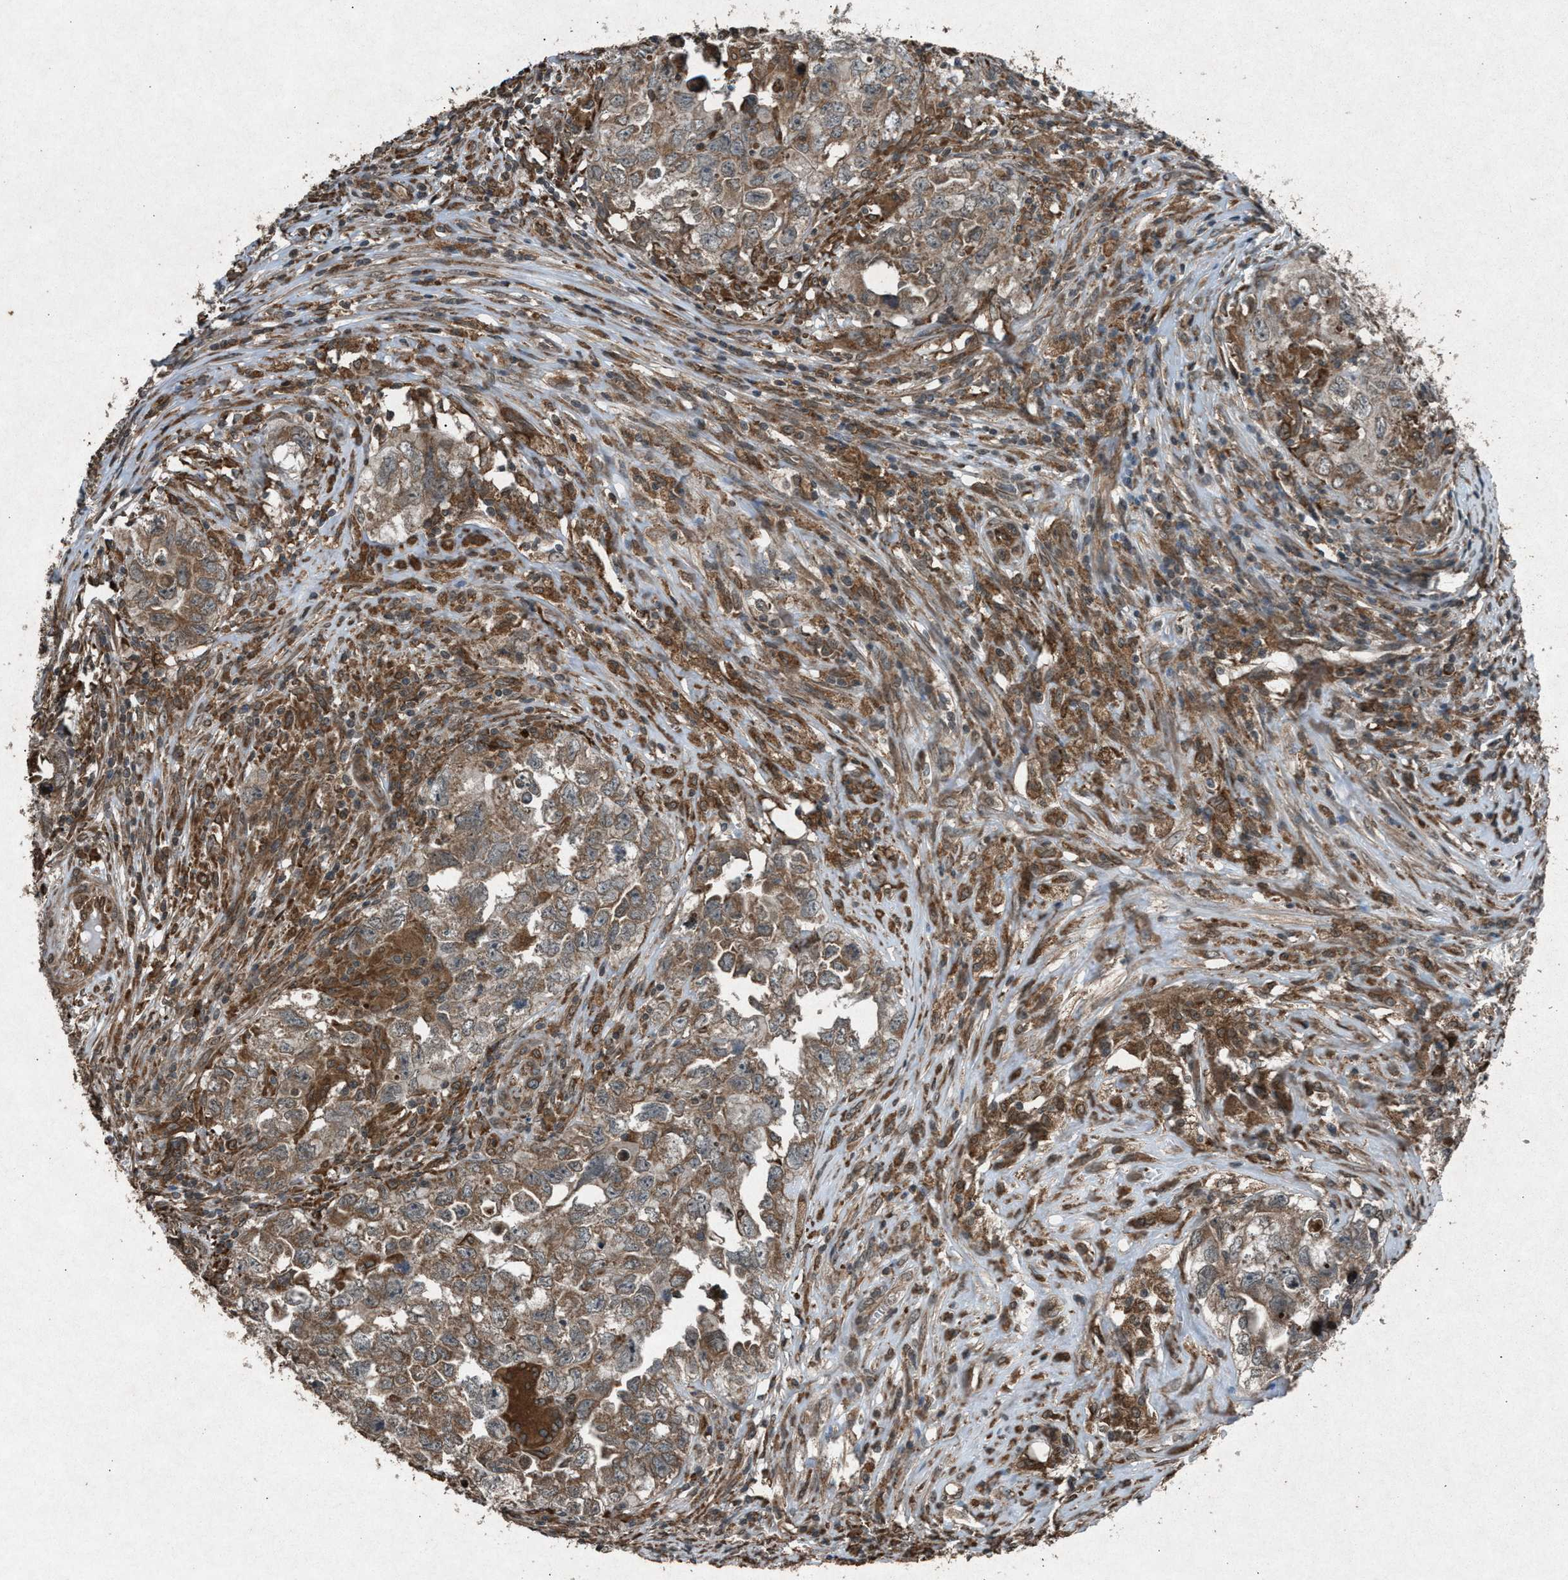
{"staining": {"intensity": "moderate", "quantity": ">75%", "location": "cytoplasmic/membranous"}, "tissue": "testis cancer", "cell_type": "Tumor cells", "image_type": "cancer", "snomed": [{"axis": "morphology", "description": "Seminoma, NOS"}, {"axis": "morphology", "description": "Carcinoma, Embryonal, NOS"}, {"axis": "topography", "description": "Testis"}], "caption": "Brown immunohistochemical staining in testis cancer demonstrates moderate cytoplasmic/membranous positivity in about >75% of tumor cells. The staining was performed using DAB (3,3'-diaminobenzidine) to visualize the protein expression in brown, while the nuclei were stained in blue with hematoxylin (Magnification: 20x).", "gene": "CALR", "patient": {"sex": "male", "age": 43}}